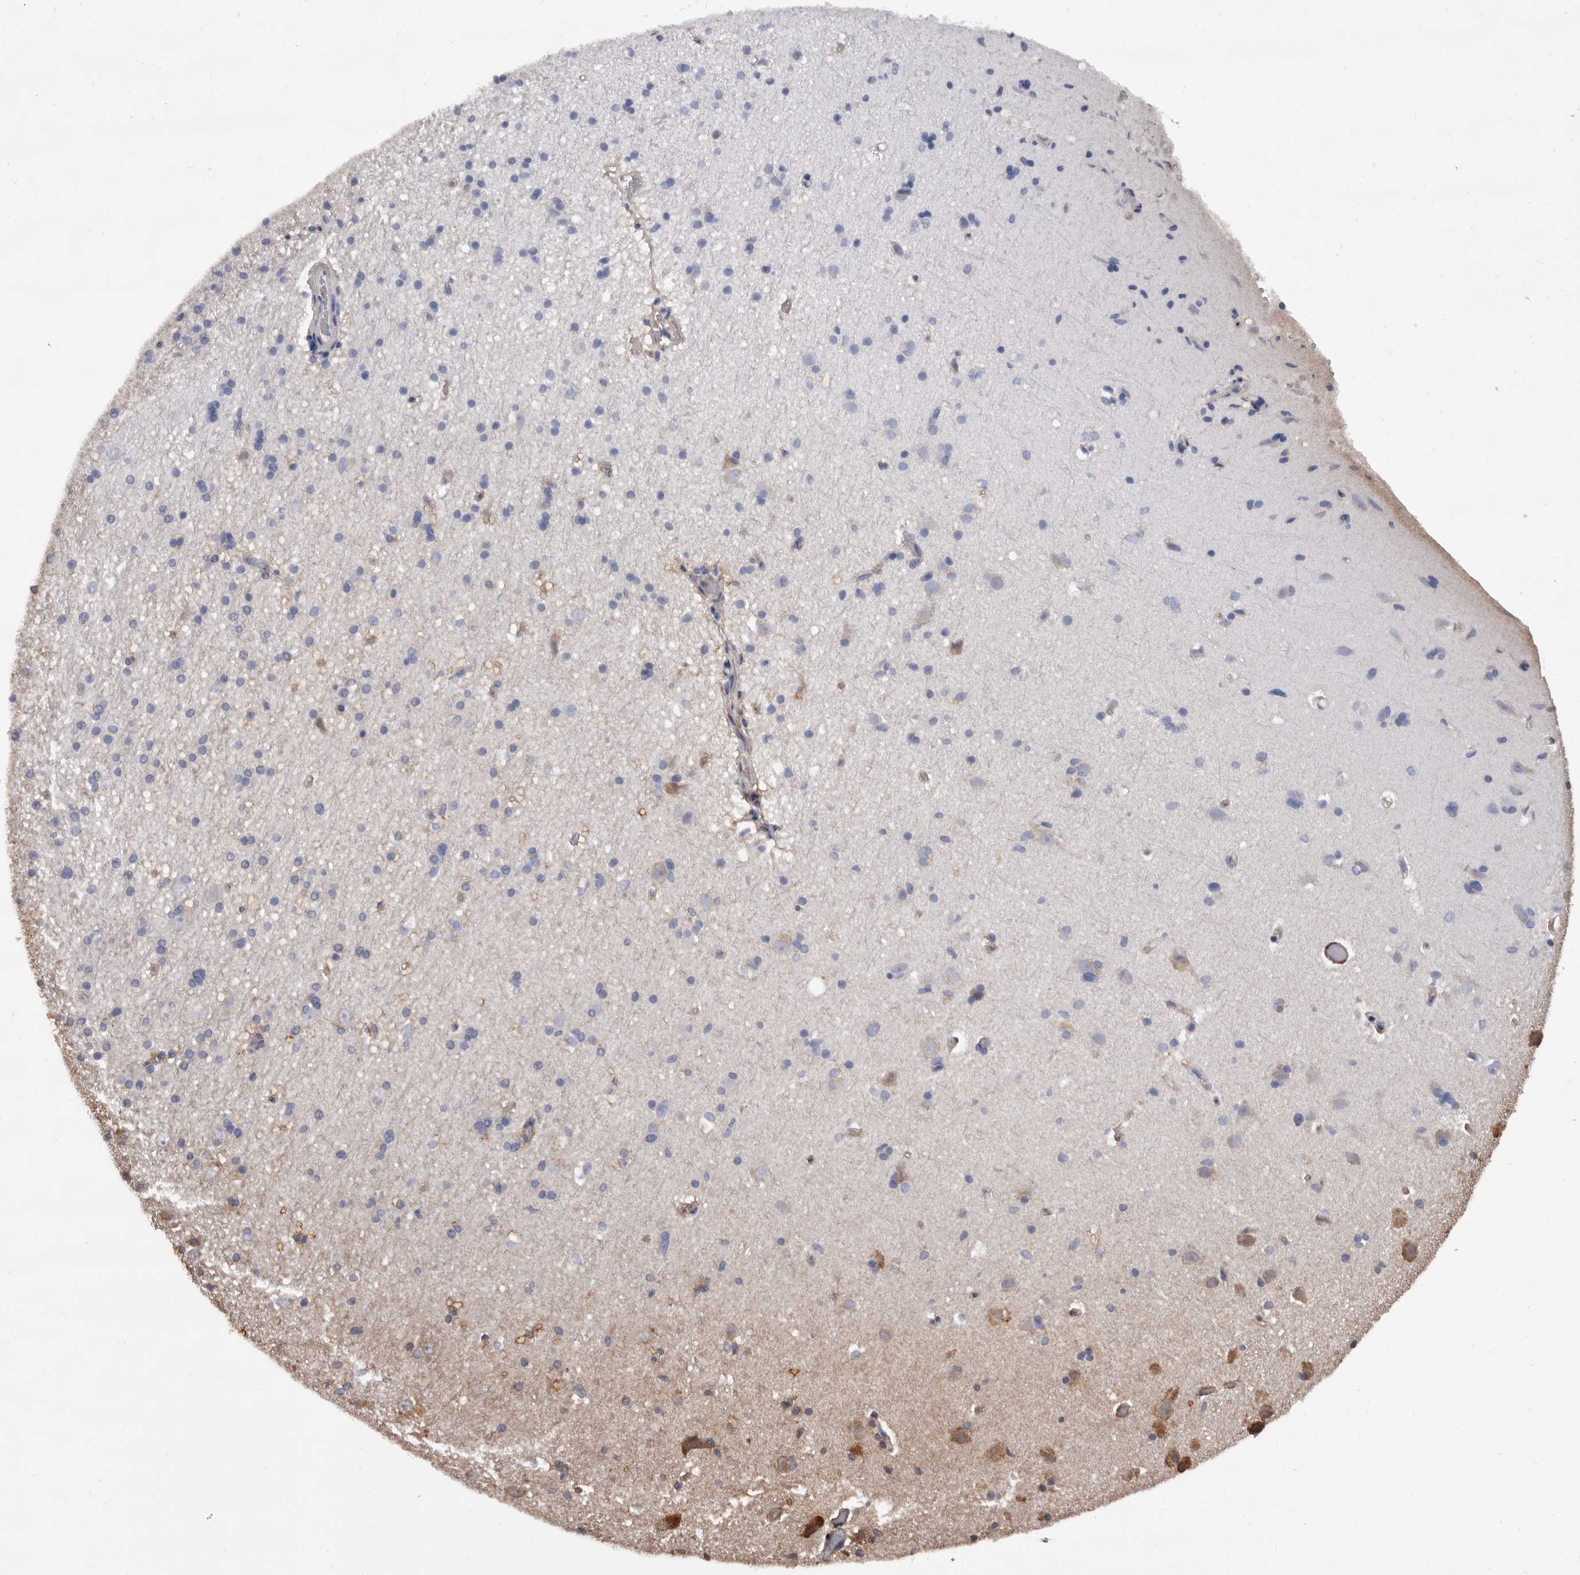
{"staining": {"intensity": "moderate", "quantity": ">75%", "location": "cytoplasmic/membranous"}, "tissue": "cerebral cortex", "cell_type": "Endothelial cells", "image_type": "normal", "snomed": [{"axis": "morphology", "description": "Normal tissue, NOS"}, {"axis": "topography", "description": "Cerebral cortex"}], "caption": "Cerebral cortex stained with a brown dye displays moderate cytoplasmic/membranous positive staining in approximately >75% of endothelial cells.", "gene": "ADAMTS2", "patient": {"sex": "male", "age": 34}}